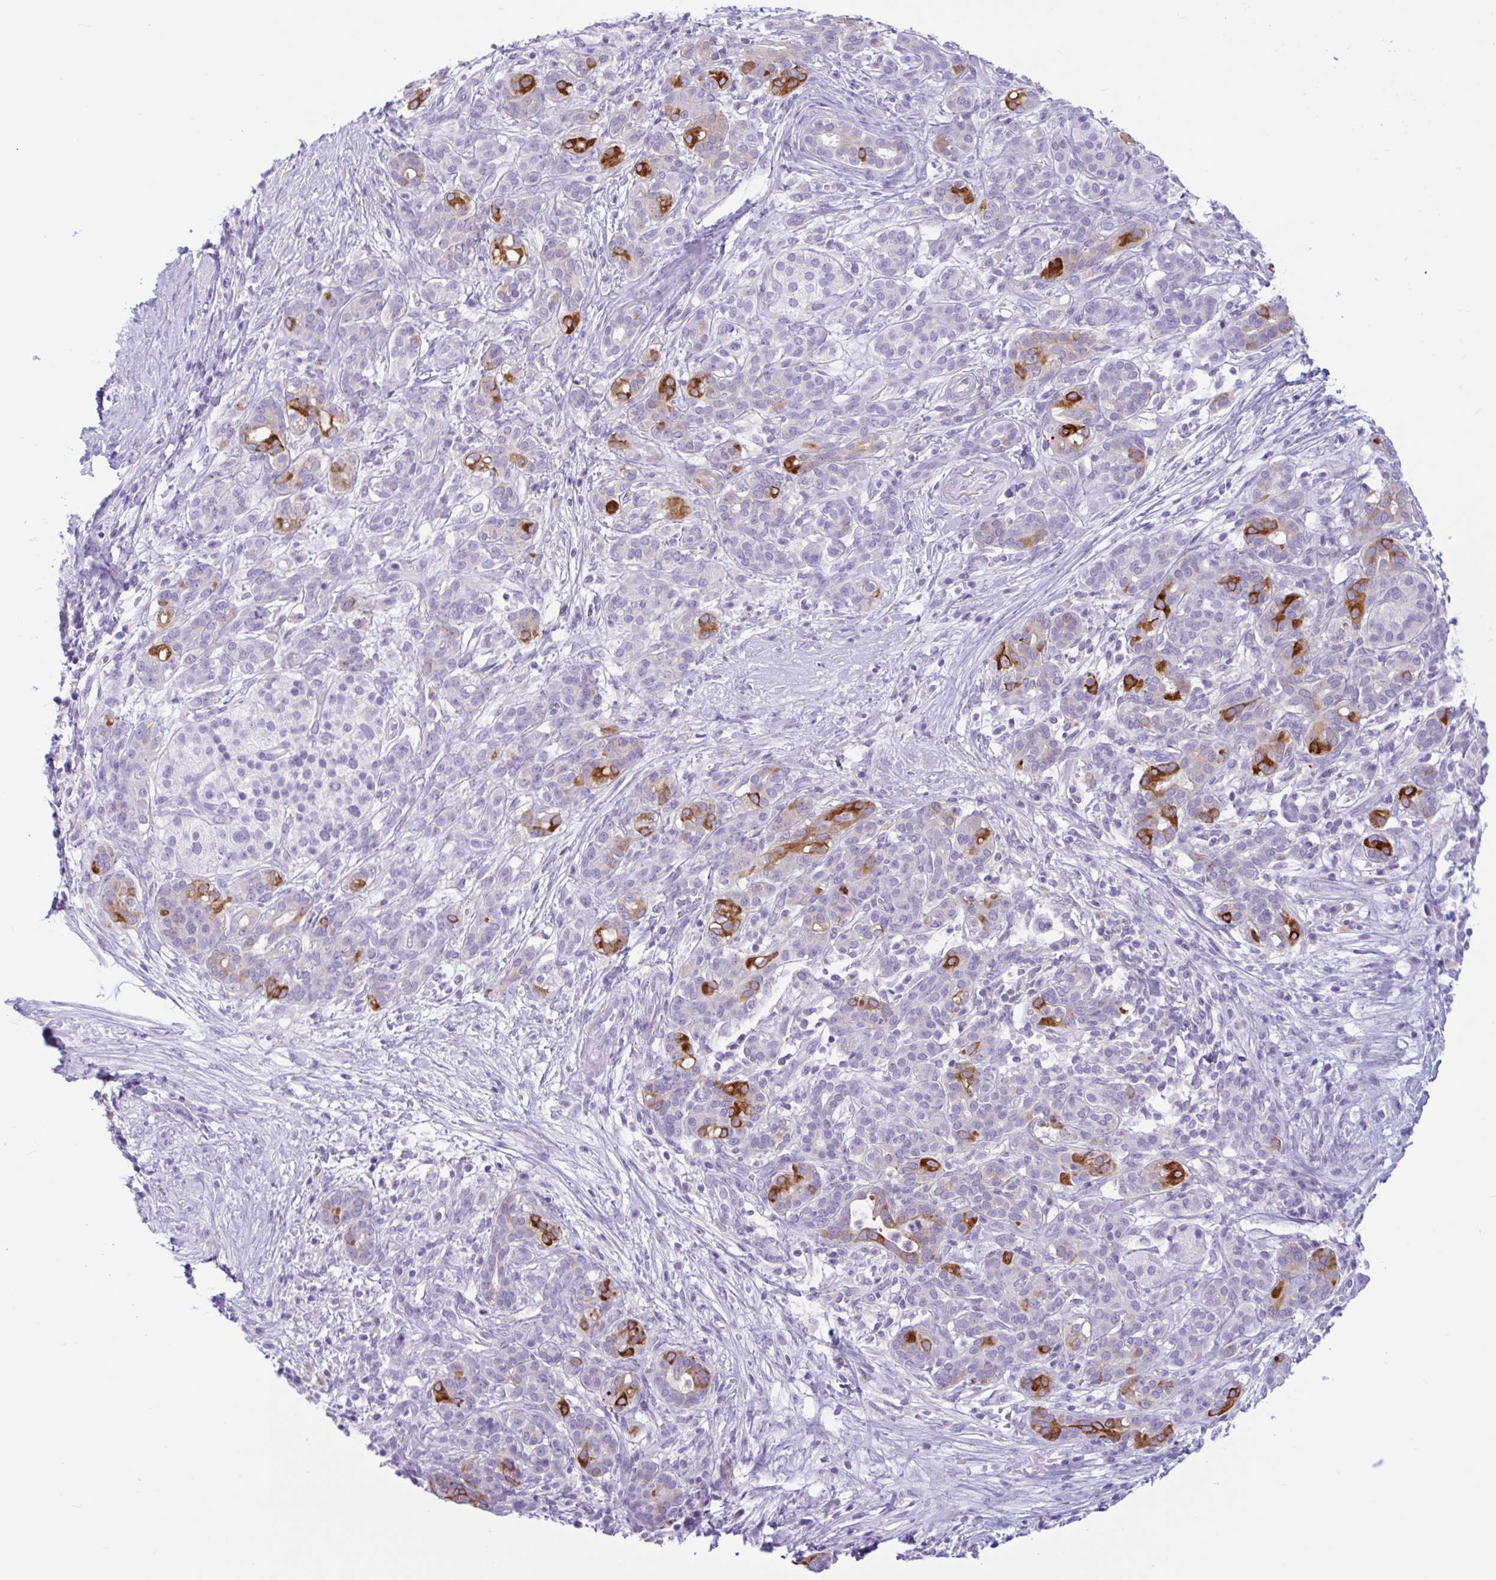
{"staining": {"intensity": "strong", "quantity": "<25%", "location": "cytoplasmic/membranous"}, "tissue": "pancreatic cancer", "cell_type": "Tumor cells", "image_type": "cancer", "snomed": [{"axis": "morphology", "description": "Adenocarcinoma, NOS"}, {"axis": "topography", "description": "Pancreas"}], "caption": "High-power microscopy captured an immunohistochemistry histopathology image of adenocarcinoma (pancreatic), revealing strong cytoplasmic/membranous staining in about <25% of tumor cells. (DAB IHC, brown staining for protein, blue staining for nuclei).", "gene": "CTSE", "patient": {"sex": "male", "age": 44}}